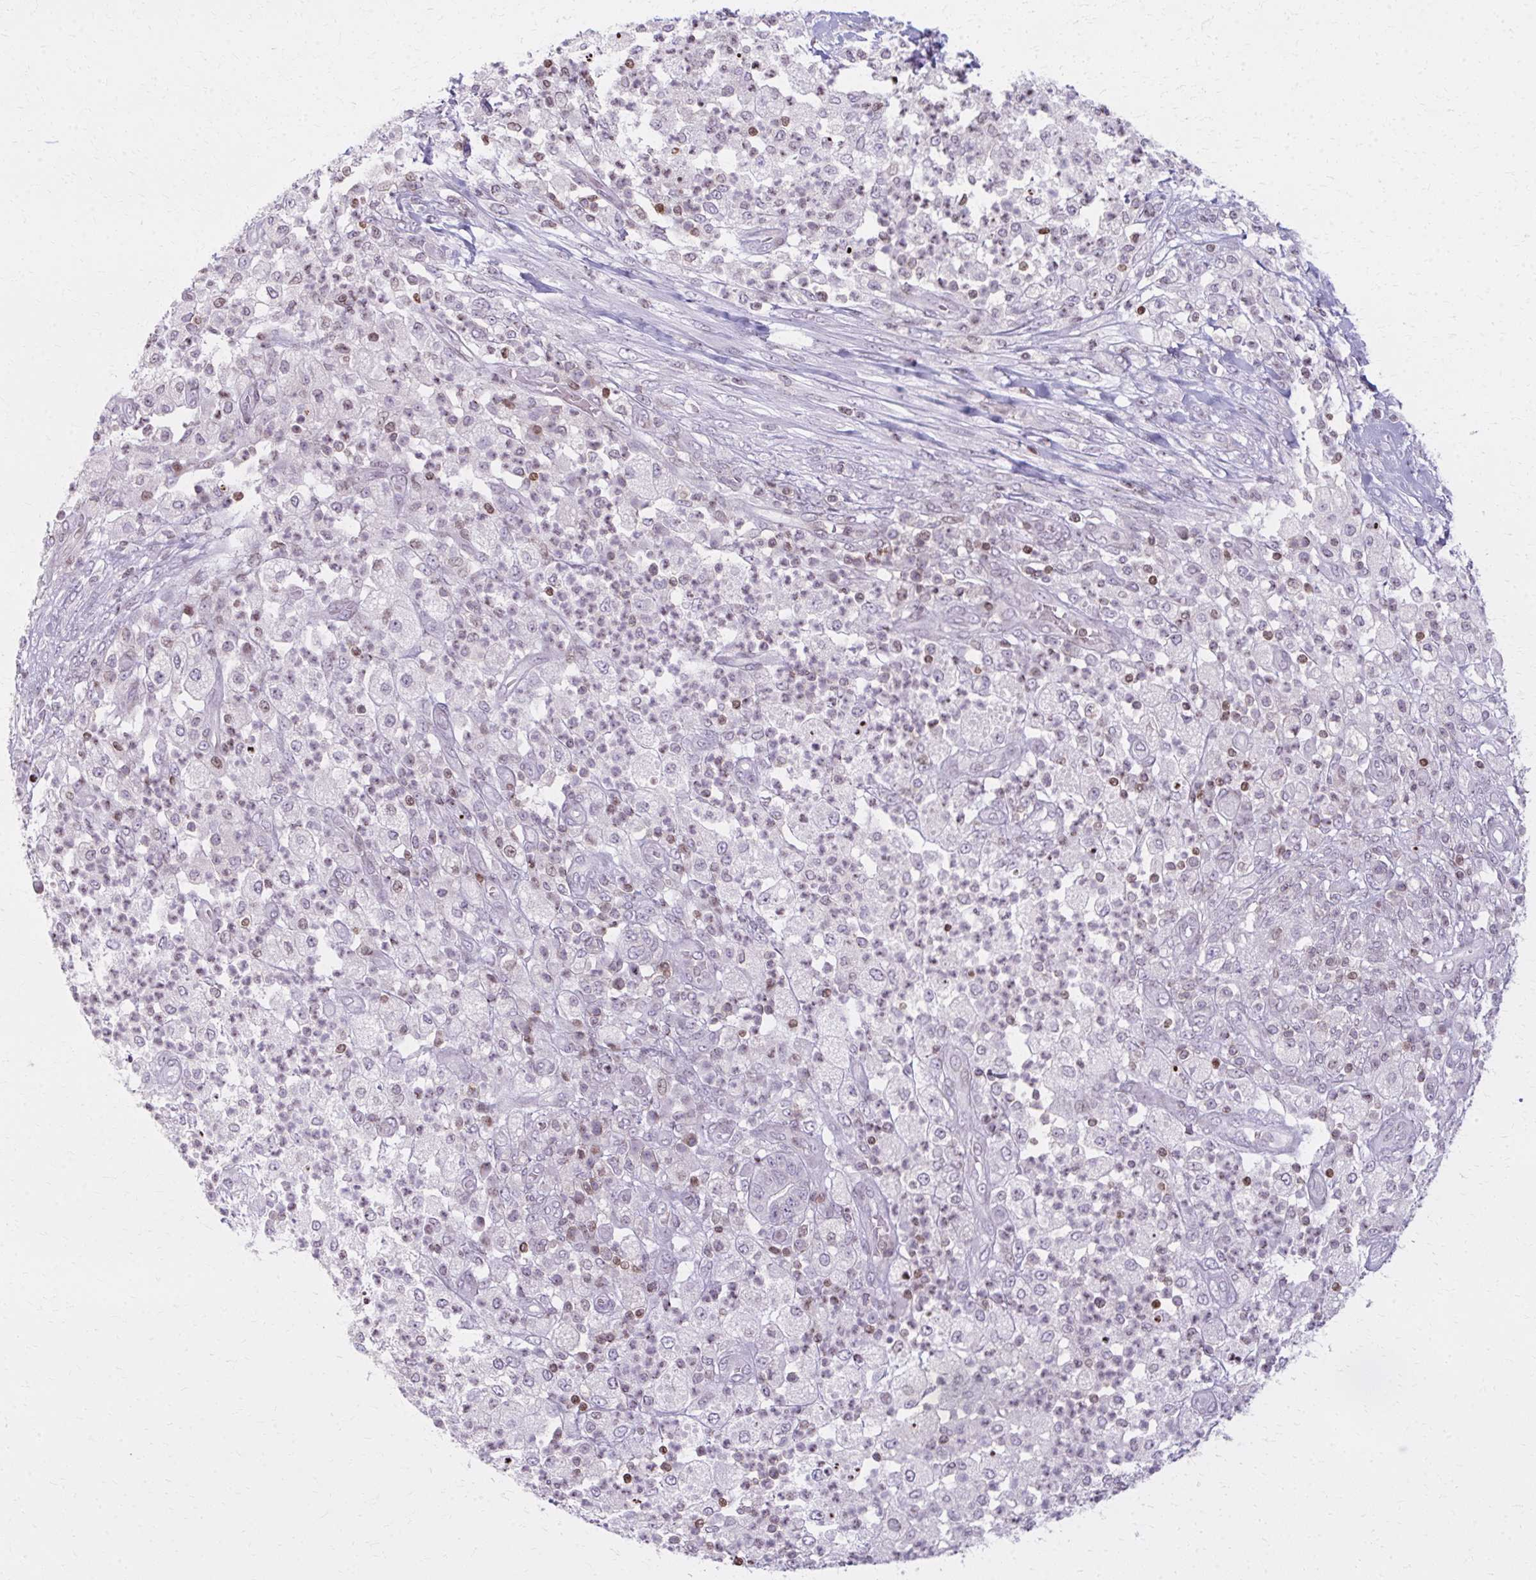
{"staining": {"intensity": "negative", "quantity": "none", "location": "none"}, "tissue": "pancreatic cancer", "cell_type": "Tumor cells", "image_type": "cancer", "snomed": [{"axis": "morphology", "description": "Adenocarcinoma, NOS"}, {"axis": "topography", "description": "Pancreas"}], "caption": "Tumor cells show no significant protein staining in adenocarcinoma (pancreatic).", "gene": "AP5M1", "patient": {"sex": "female", "age": 72}}